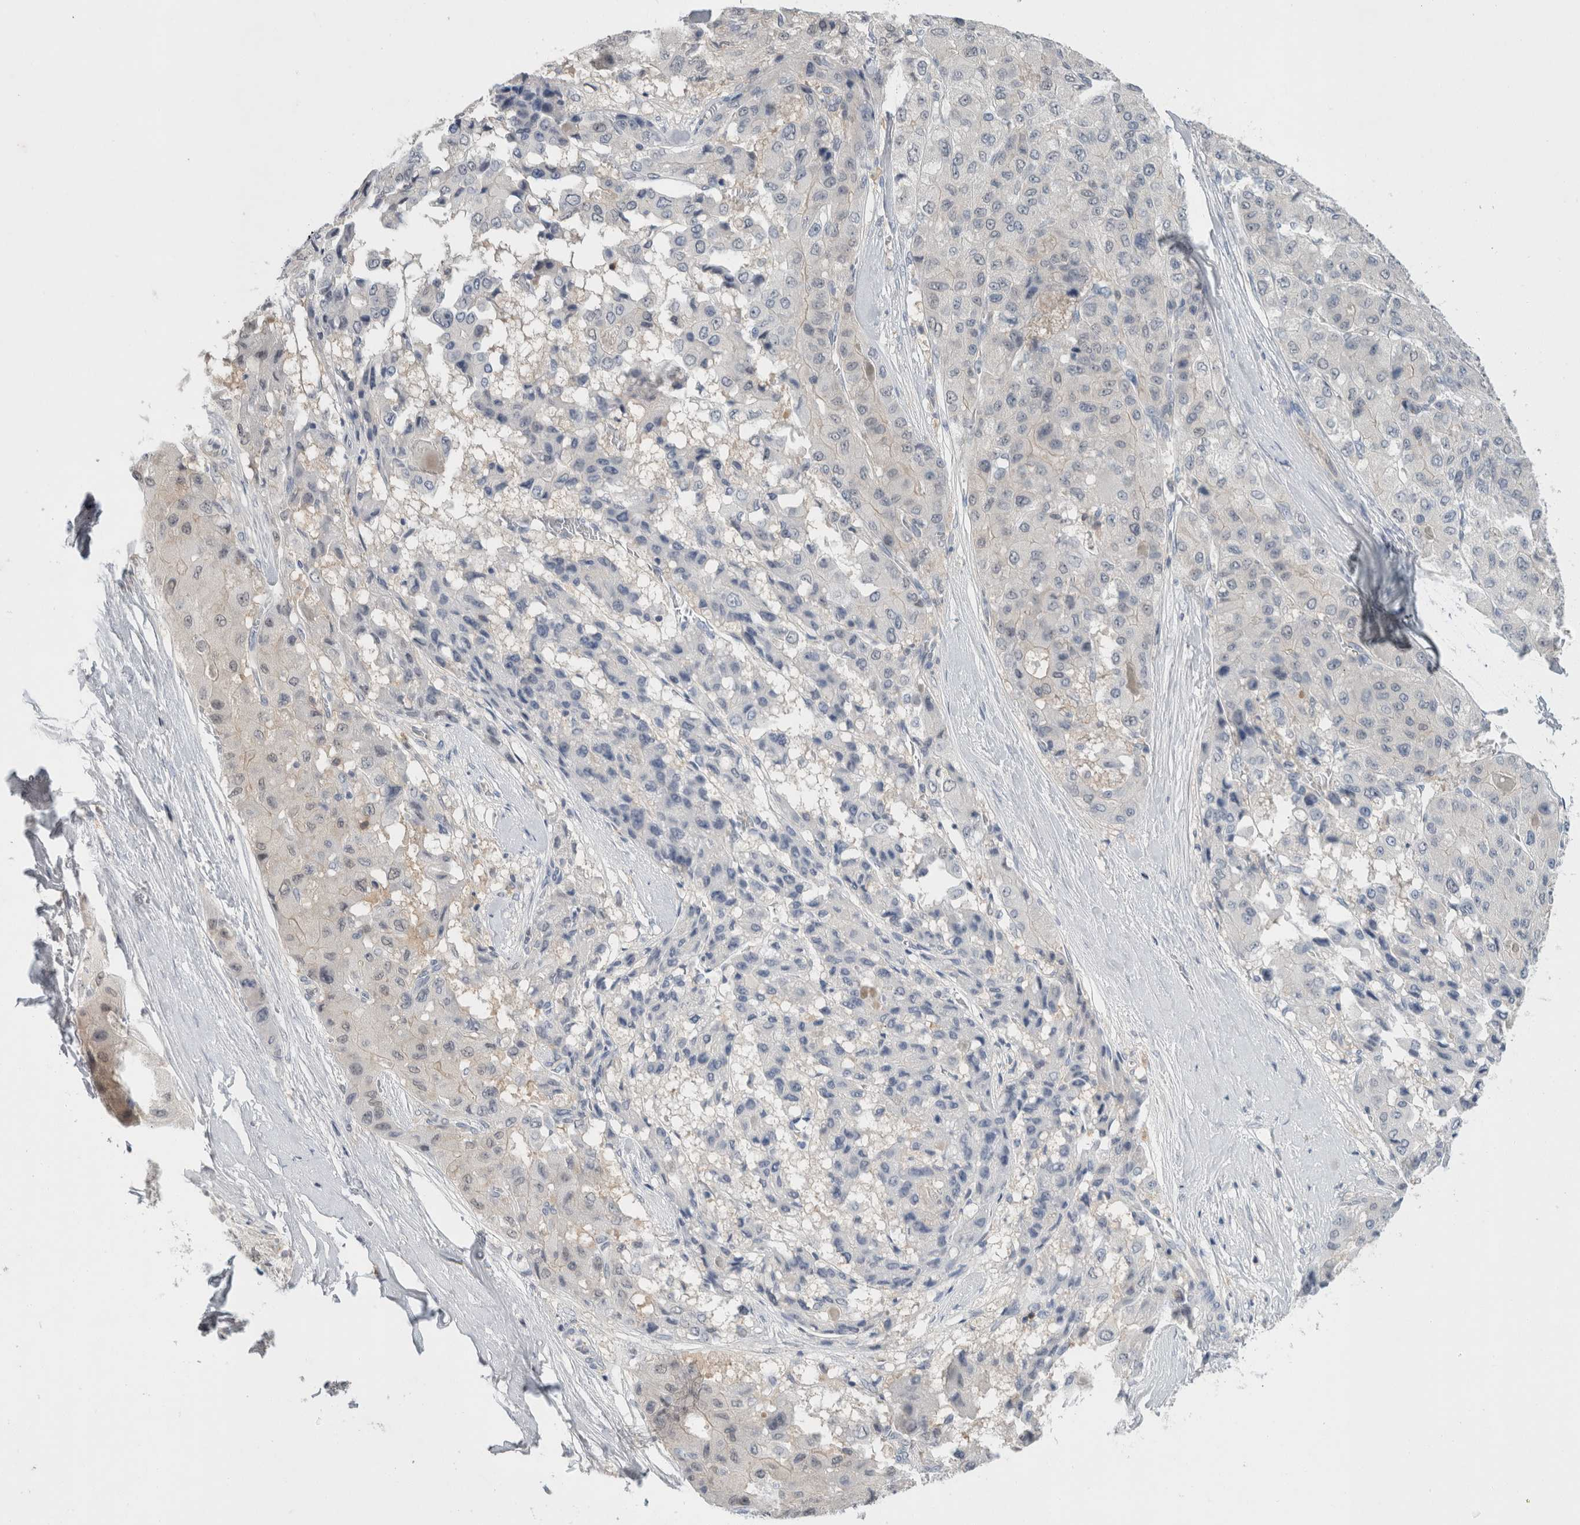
{"staining": {"intensity": "negative", "quantity": "none", "location": "none"}, "tissue": "liver cancer", "cell_type": "Tumor cells", "image_type": "cancer", "snomed": [{"axis": "morphology", "description": "Carcinoma, Hepatocellular, NOS"}, {"axis": "topography", "description": "Liver"}], "caption": "Image shows no protein positivity in tumor cells of liver hepatocellular carcinoma tissue.", "gene": "CASP6", "patient": {"sex": "male", "age": 80}}